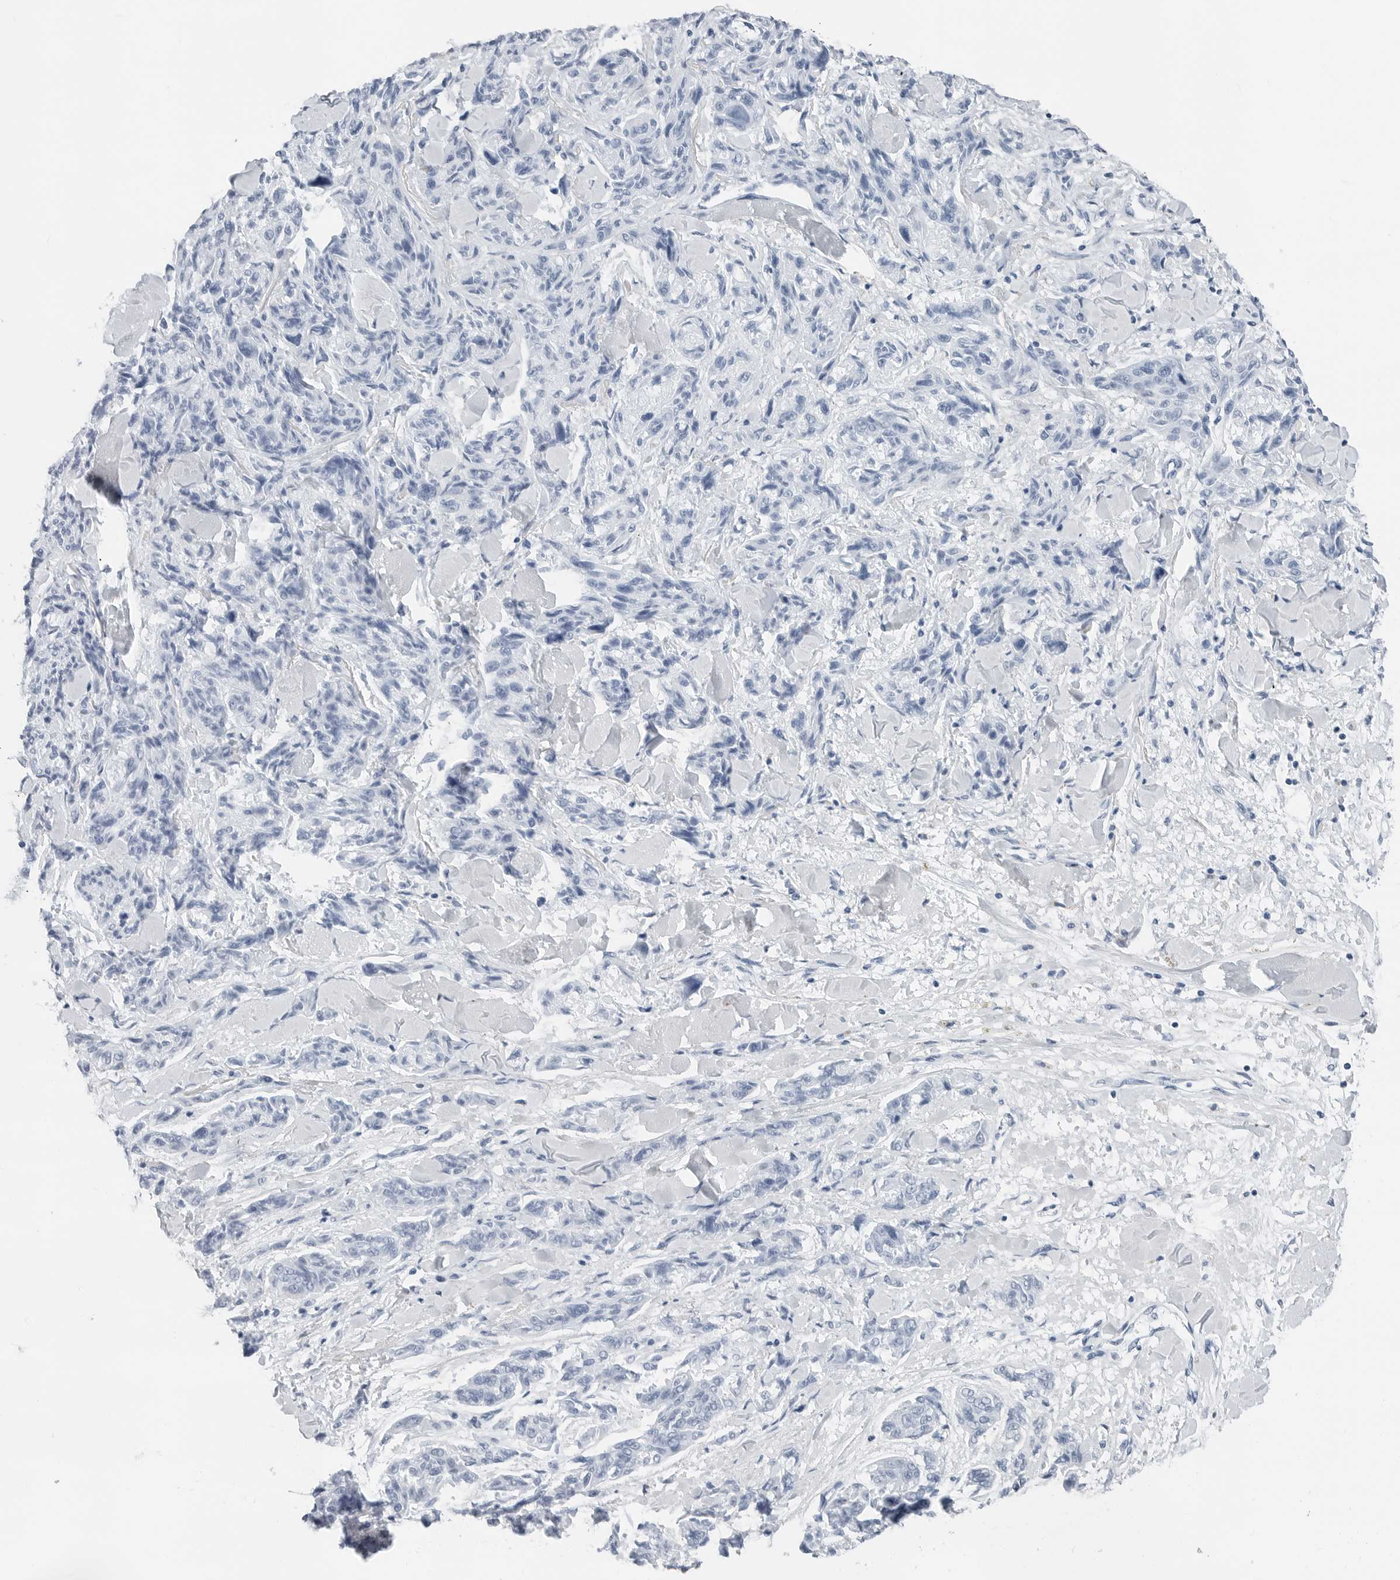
{"staining": {"intensity": "negative", "quantity": "none", "location": "none"}, "tissue": "melanoma", "cell_type": "Tumor cells", "image_type": "cancer", "snomed": [{"axis": "morphology", "description": "Malignant melanoma, NOS"}, {"axis": "topography", "description": "Skin"}], "caption": "This is a histopathology image of IHC staining of malignant melanoma, which shows no expression in tumor cells.", "gene": "SLPI", "patient": {"sex": "male", "age": 53}}